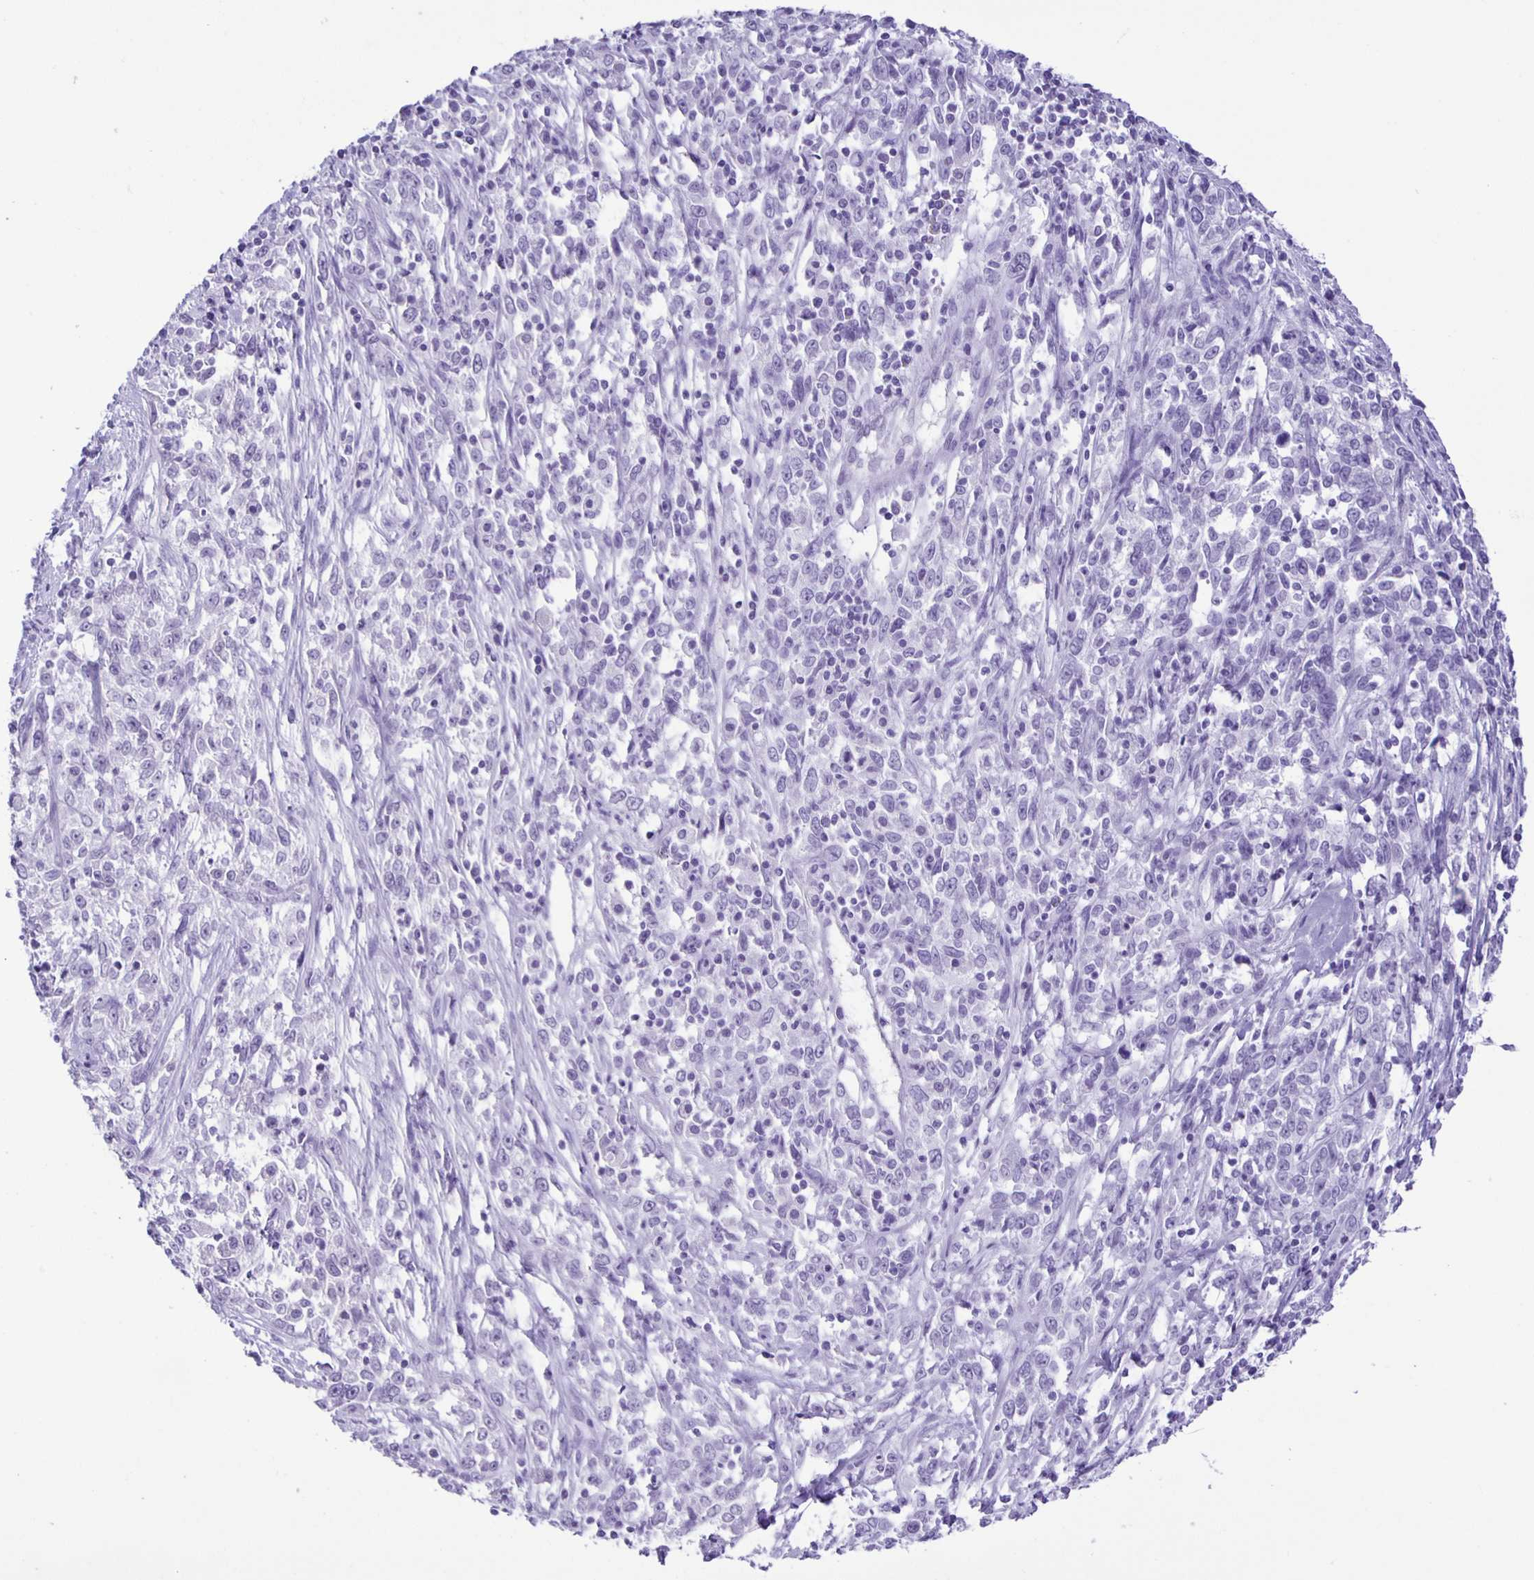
{"staining": {"intensity": "negative", "quantity": "none", "location": "none"}, "tissue": "cervical cancer", "cell_type": "Tumor cells", "image_type": "cancer", "snomed": [{"axis": "morphology", "description": "Adenocarcinoma, NOS"}, {"axis": "topography", "description": "Cervix"}], "caption": "DAB (3,3'-diaminobenzidine) immunohistochemical staining of cervical cancer demonstrates no significant expression in tumor cells.", "gene": "EZHIP", "patient": {"sex": "female", "age": 40}}